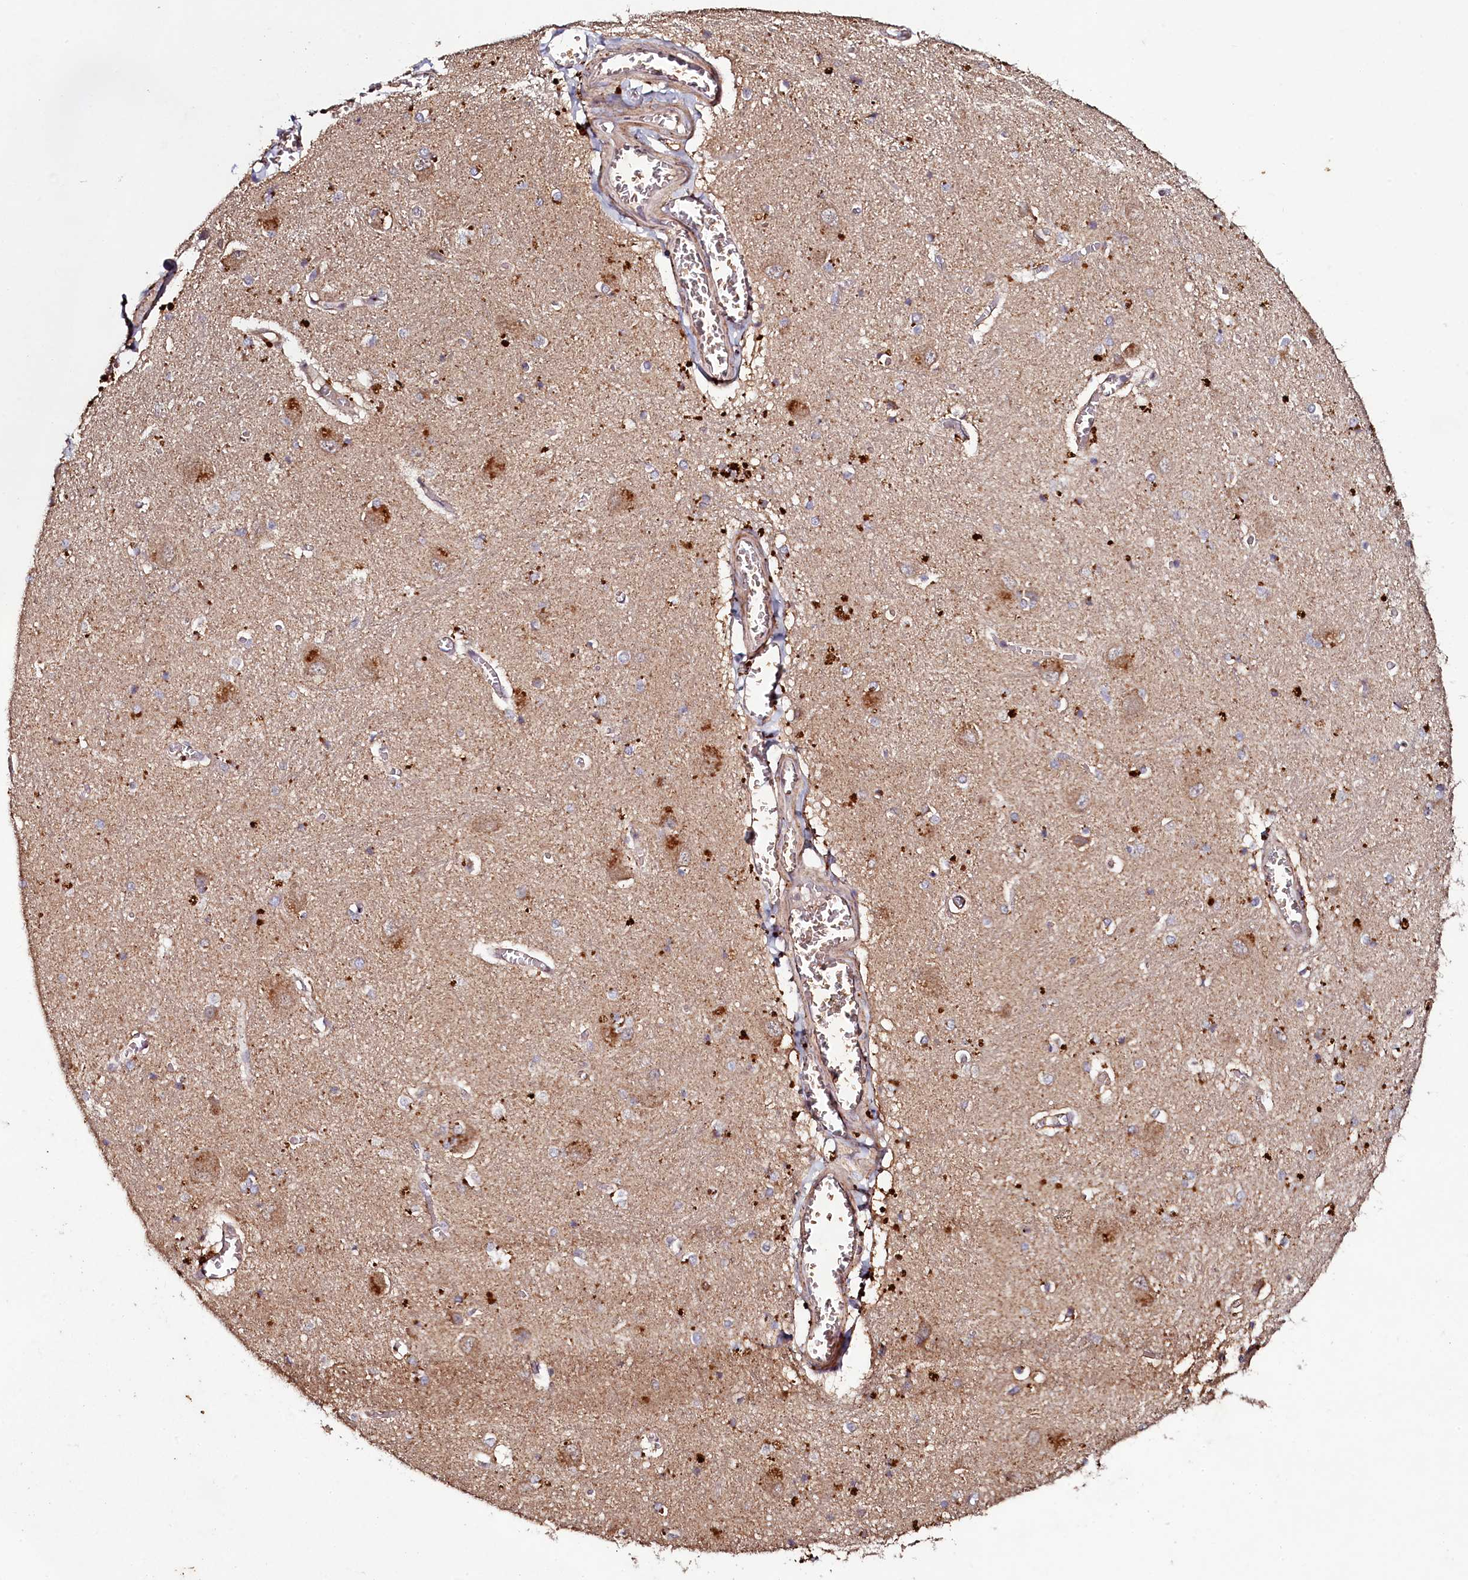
{"staining": {"intensity": "weak", "quantity": "25%-75%", "location": "cytoplasmic/membranous"}, "tissue": "caudate", "cell_type": "Glial cells", "image_type": "normal", "snomed": [{"axis": "morphology", "description": "Normal tissue, NOS"}, {"axis": "topography", "description": "Lateral ventricle wall"}], "caption": "This photomicrograph shows benign caudate stained with IHC to label a protein in brown. The cytoplasmic/membranous of glial cells show weak positivity for the protein. Nuclei are counter-stained blue.", "gene": "SEC24C", "patient": {"sex": "male", "age": 37}}